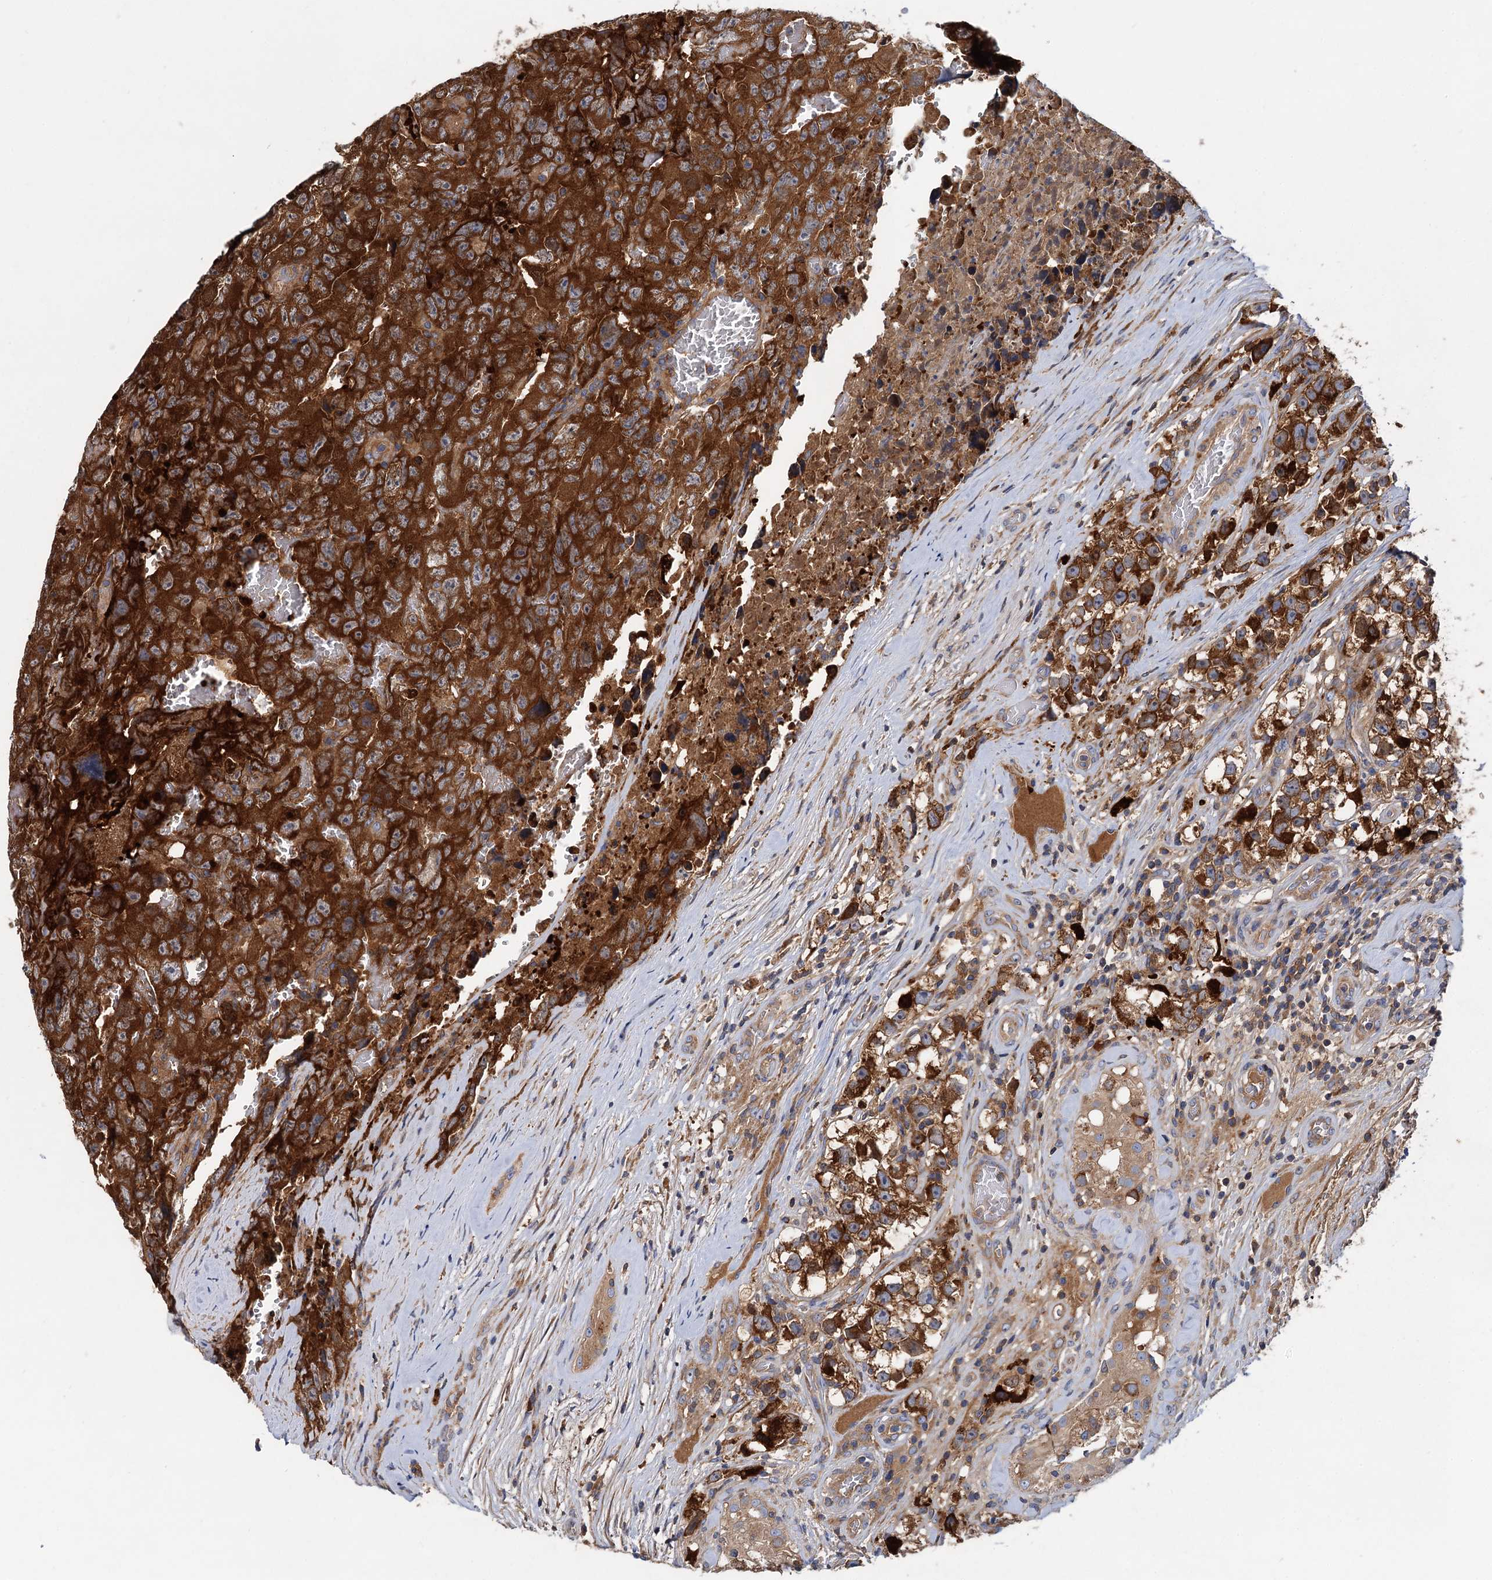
{"staining": {"intensity": "strong", "quantity": ">75%", "location": "cytoplasmic/membranous"}, "tissue": "testis cancer", "cell_type": "Tumor cells", "image_type": "cancer", "snomed": [{"axis": "morphology", "description": "Carcinoma, Embryonal, NOS"}, {"axis": "topography", "description": "Testis"}], "caption": "Immunohistochemistry (IHC) (DAB (3,3'-diaminobenzidine)) staining of human testis embryonal carcinoma demonstrates strong cytoplasmic/membranous protein positivity in about >75% of tumor cells. (brown staining indicates protein expression, while blue staining denotes nuclei).", "gene": "ALKBH7", "patient": {"sex": "male", "age": 45}}